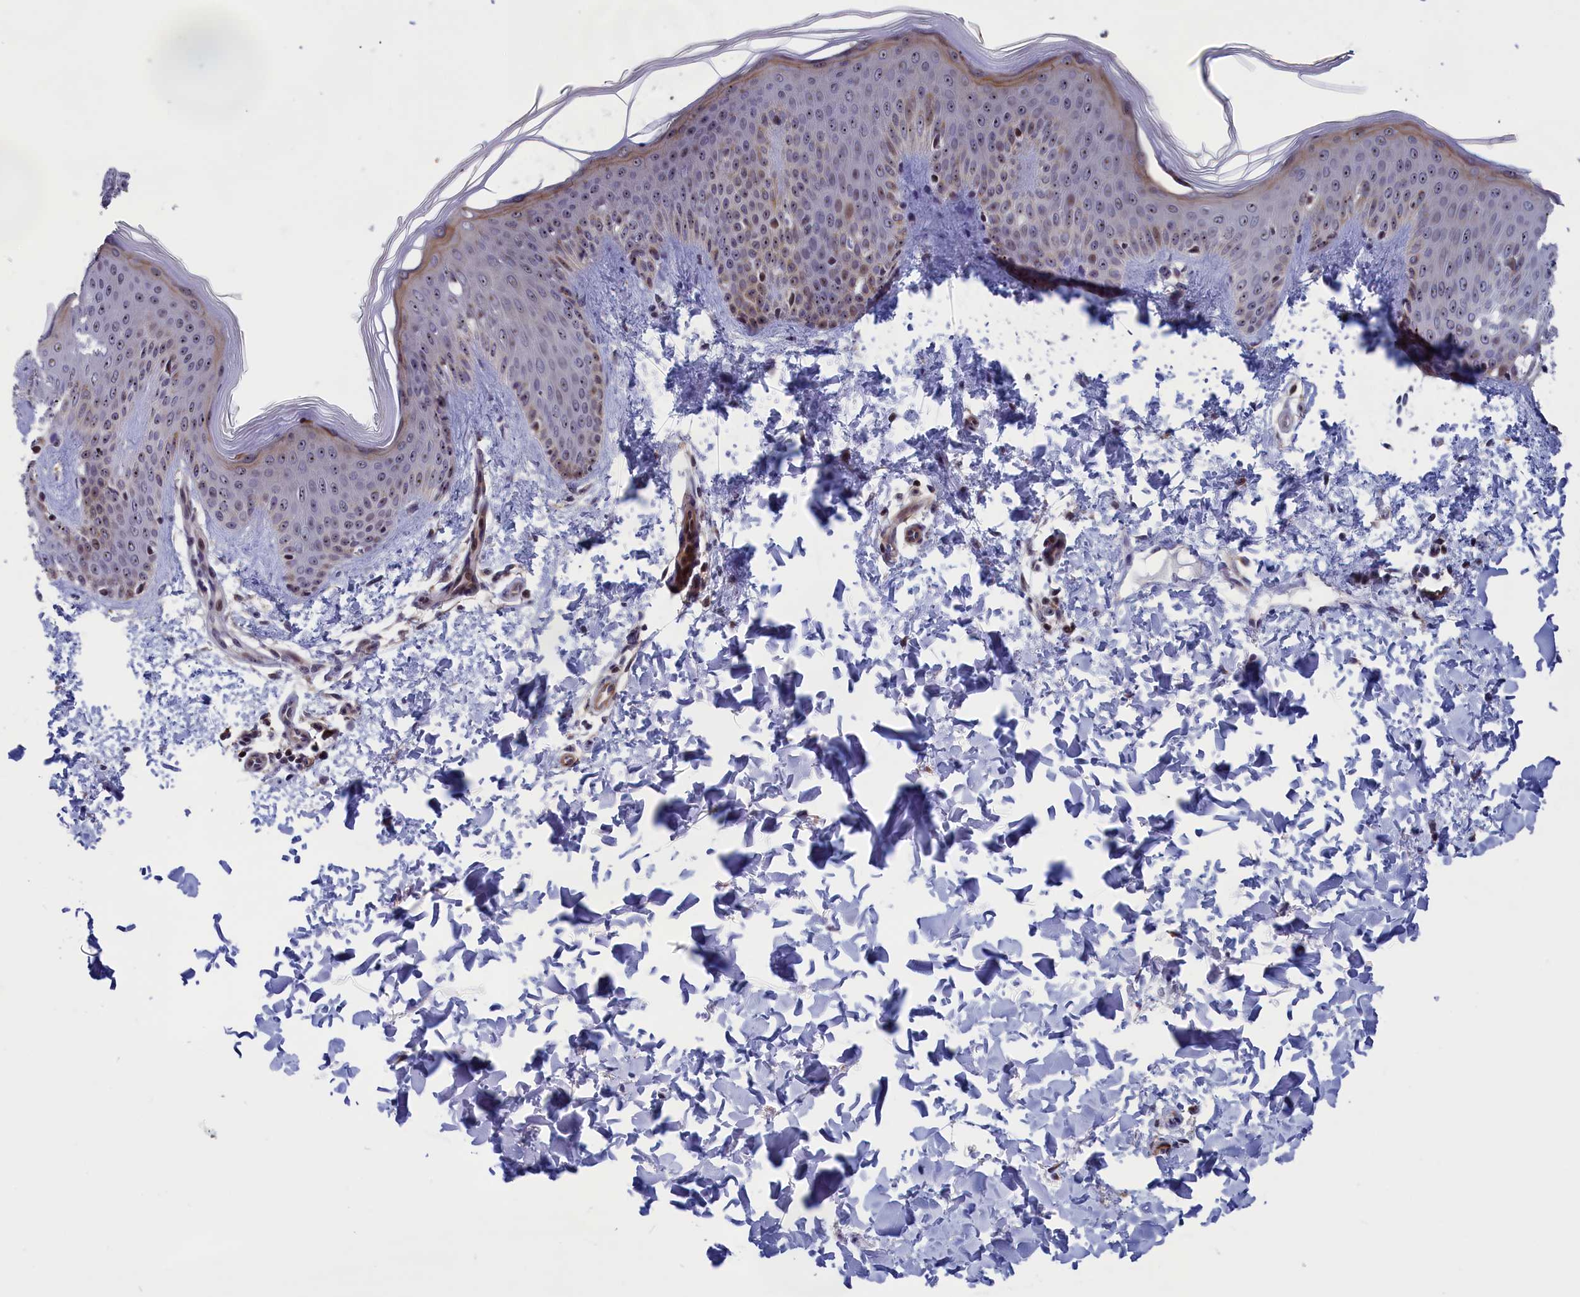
{"staining": {"intensity": "strong", "quantity": ">75%", "location": "cytoplasmic/membranous,nuclear"}, "tissue": "skin", "cell_type": "Fibroblasts", "image_type": "normal", "snomed": [{"axis": "morphology", "description": "Normal tissue, NOS"}, {"axis": "topography", "description": "Skin"}], "caption": "Fibroblasts show strong cytoplasmic/membranous,nuclear expression in approximately >75% of cells in normal skin.", "gene": "PPAN", "patient": {"sex": "male", "age": 36}}